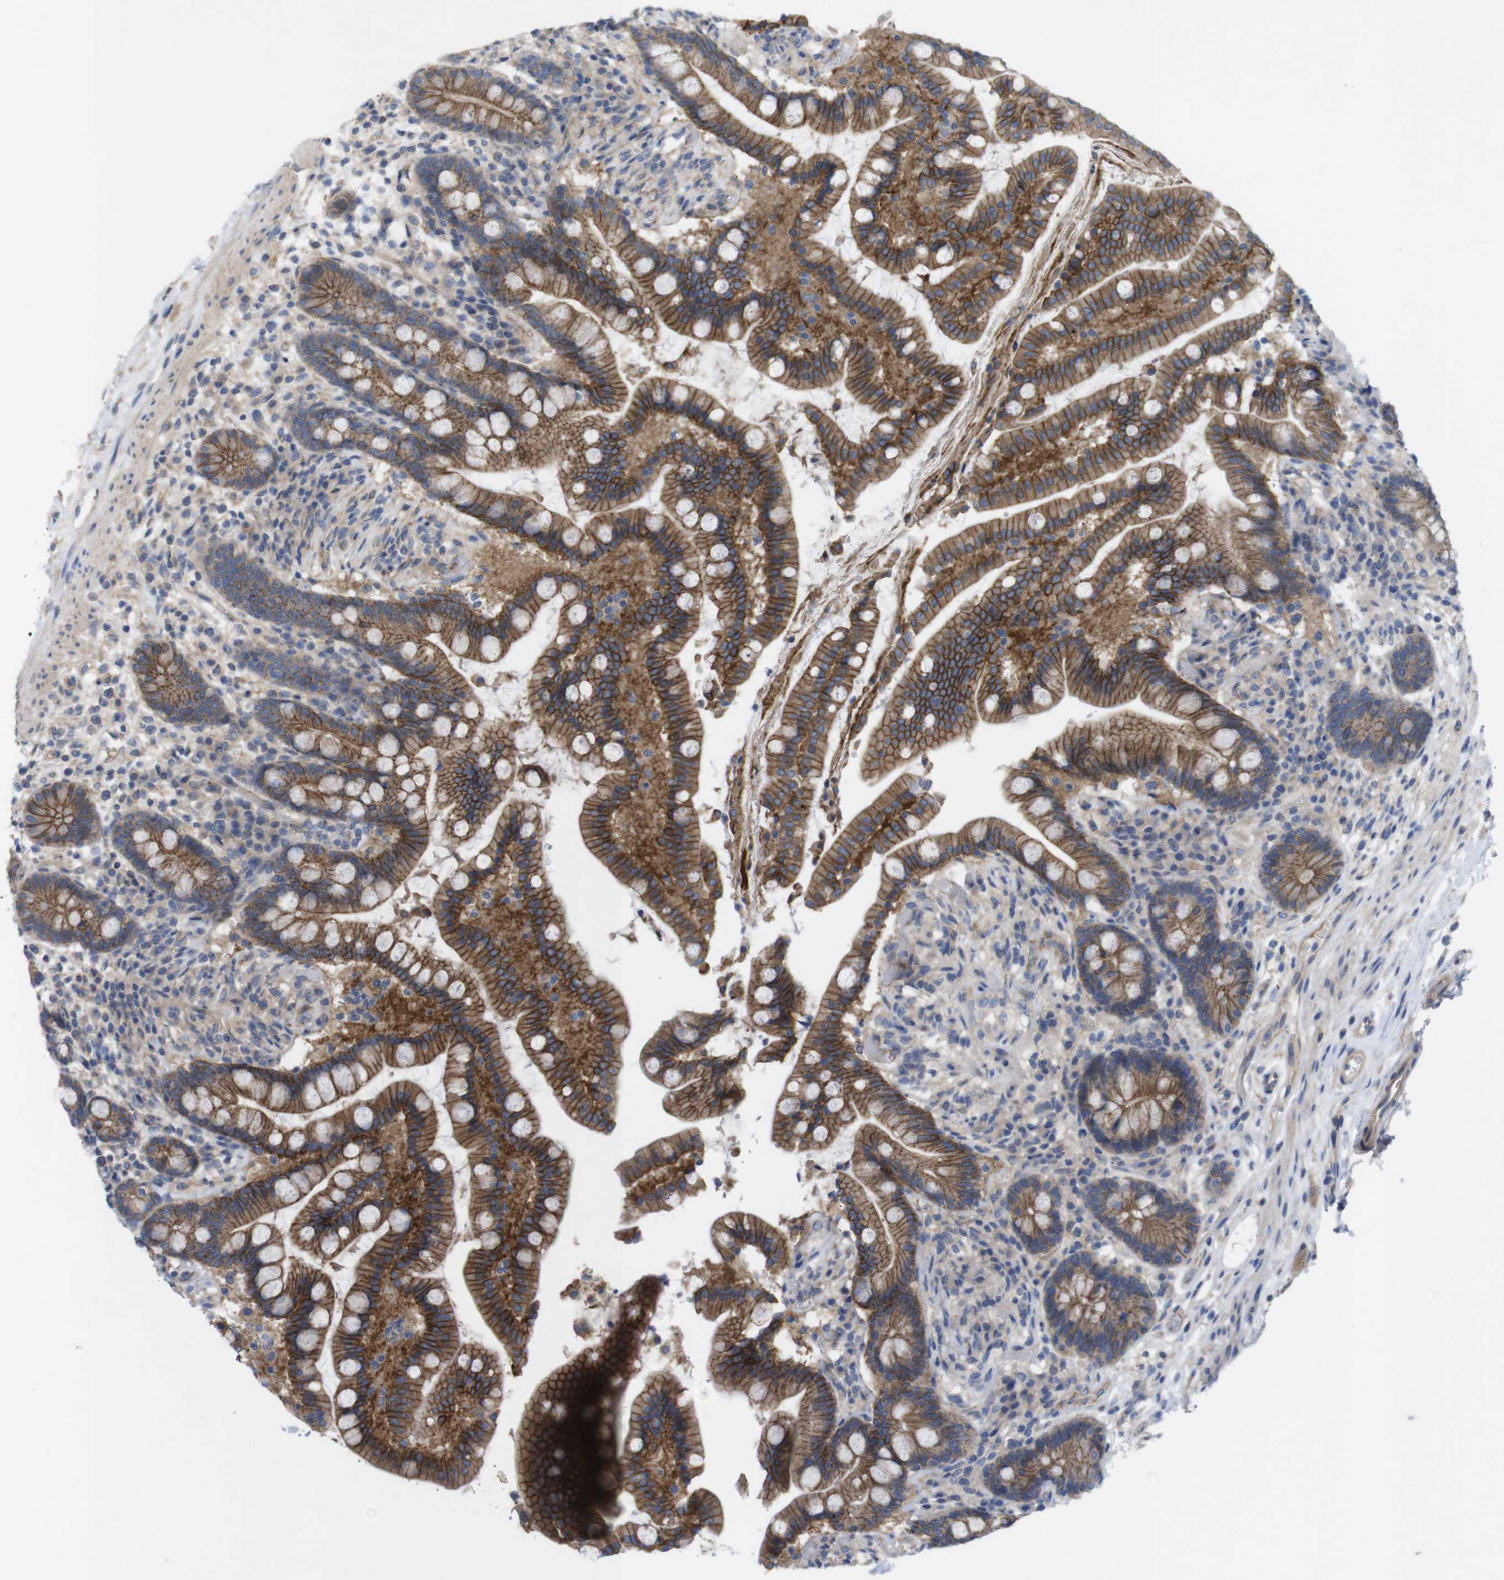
{"staining": {"intensity": "moderate", "quantity": ">75%", "location": "cytoplasmic/membranous"}, "tissue": "colon", "cell_type": "Endothelial cells", "image_type": "normal", "snomed": [{"axis": "morphology", "description": "Normal tissue, NOS"}, {"axis": "topography", "description": "Colon"}], "caption": "Immunohistochemistry staining of unremarkable colon, which displays medium levels of moderate cytoplasmic/membranous positivity in about >75% of endothelial cells indicating moderate cytoplasmic/membranous protein staining. The staining was performed using DAB (brown) for protein detection and nuclei were counterstained in hematoxylin (blue).", "gene": "KIDINS220", "patient": {"sex": "male", "age": 73}}